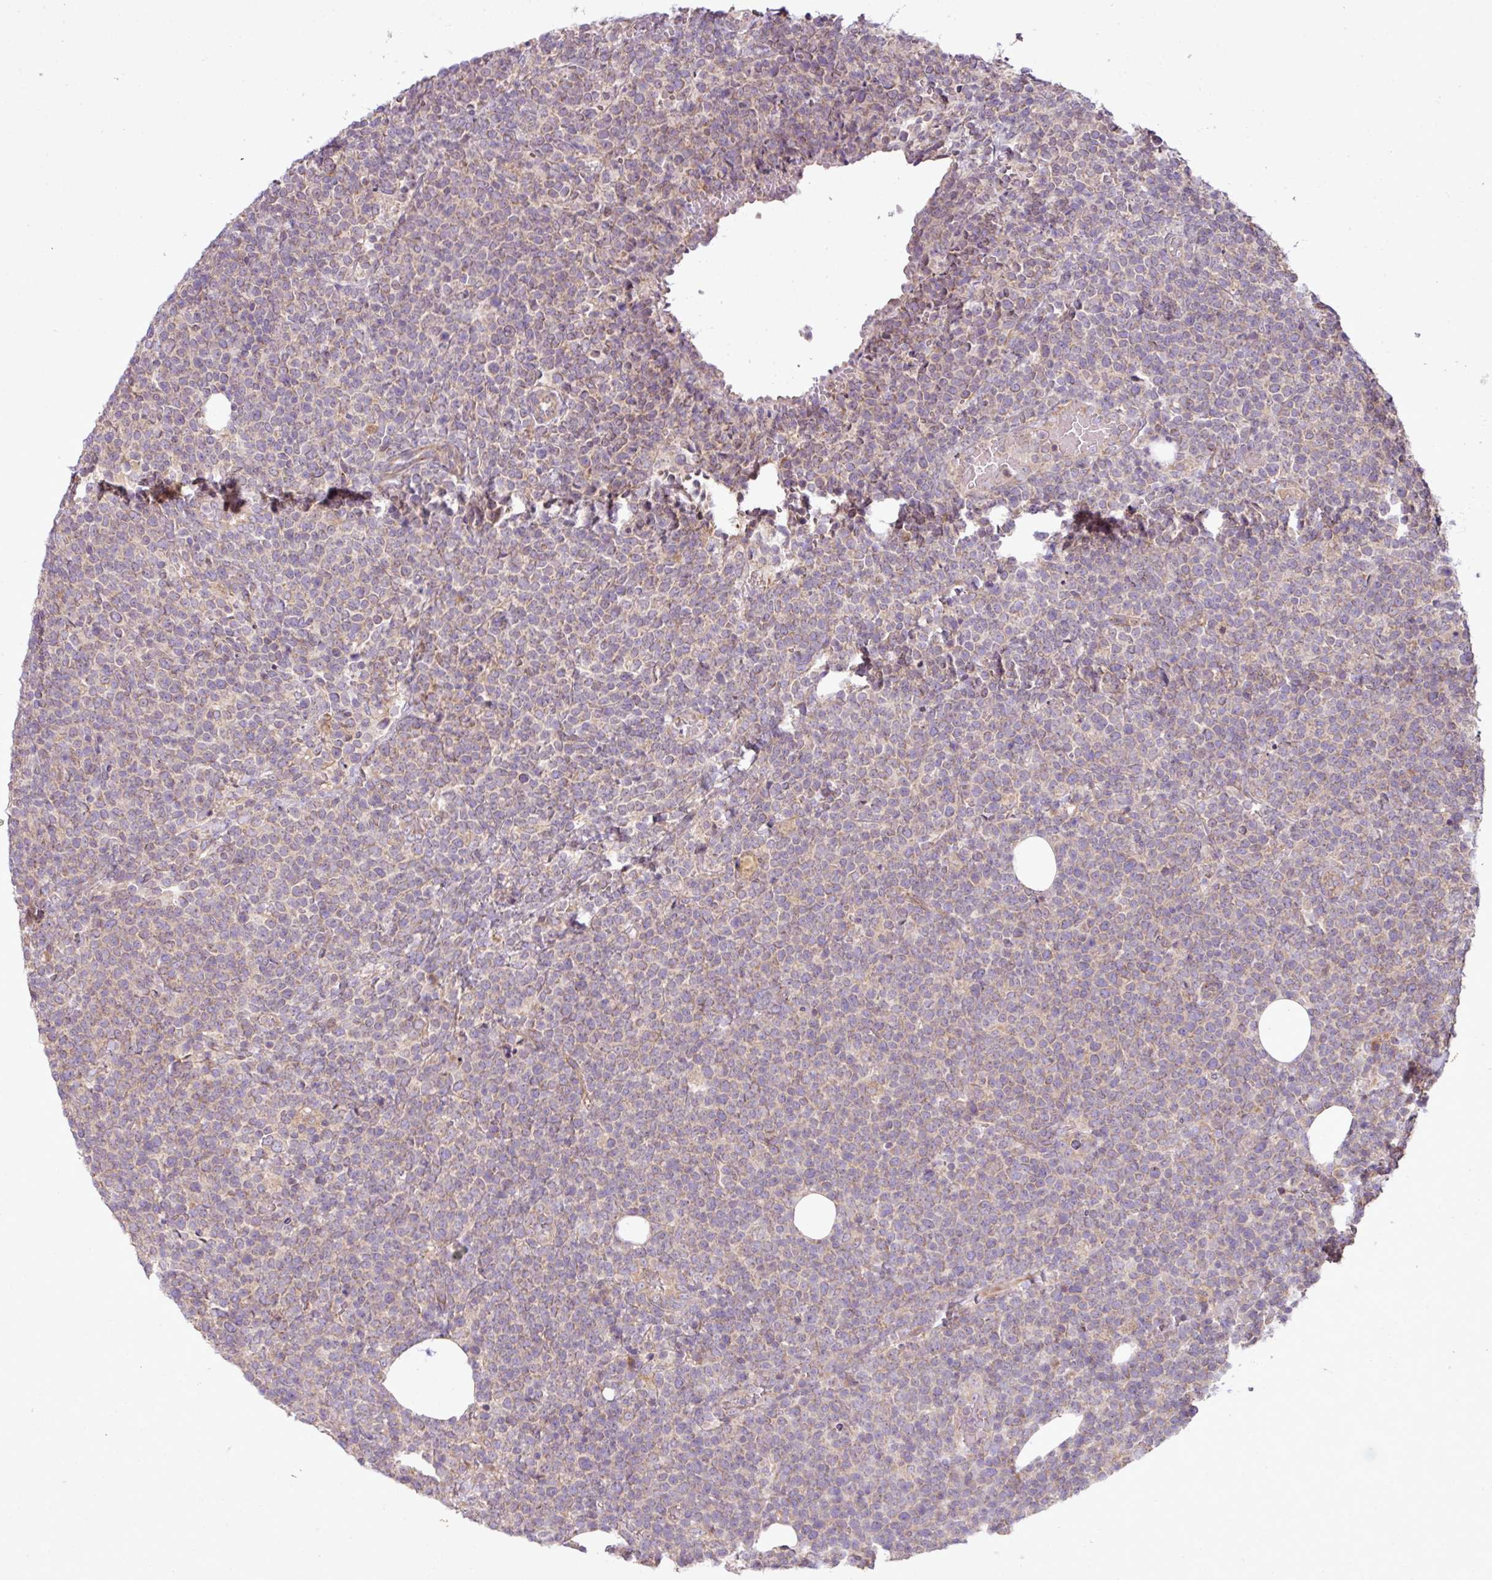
{"staining": {"intensity": "weak", "quantity": "<25%", "location": "cytoplasmic/membranous"}, "tissue": "lymphoma", "cell_type": "Tumor cells", "image_type": "cancer", "snomed": [{"axis": "morphology", "description": "Malignant lymphoma, non-Hodgkin's type, High grade"}, {"axis": "topography", "description": "Lymph node"}], "caption": "DAB (3,3'-diaminobenzidine) immunohistochemical staining of human lymphoma exhibits no significant positivity in tumor cells. (Brightfield microscopy of DAB (3,3'-diaminobenzidine) IHC at high magnification).", "gene": "COX18", "patient": {"sex": "male", "age": 61}}